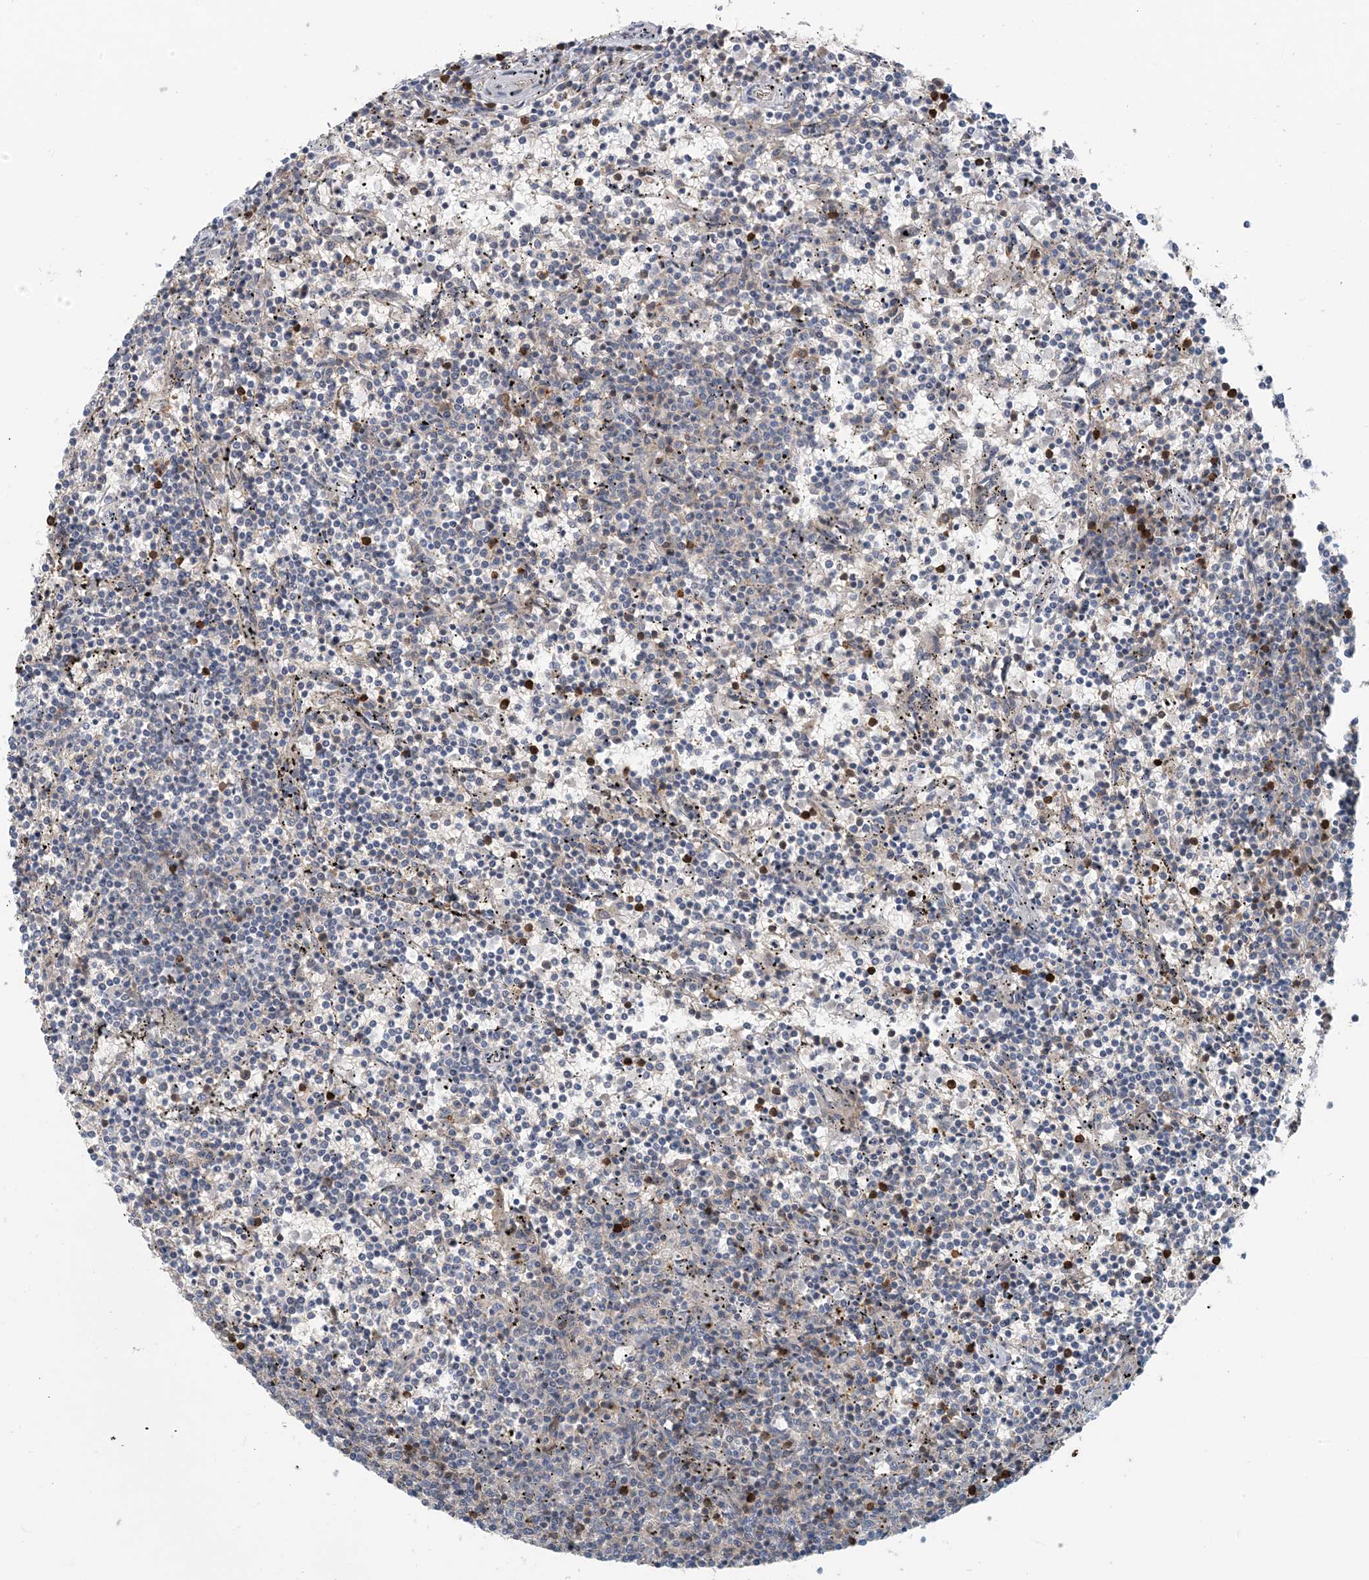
{"staining": {"intensity": "negative", "quantity": "none", "location": "none"}, "tissue": "lymphoma", "cell_type": "Tumor cells", "image_type": "cancer", "snomed": [{"axis": "morphology", "description": "Malignant lymphoma, non-Hodgkin's type, Low grade"}, {"axis": "topography", "description": "Spleen"}], "caption": "There is no significant expression in tumor cells of low-grade malignant lymphoma, non-Hodgkin's type.", "gene": "ZC3H12A", "patient": {"sex": "female", "age": 50}}